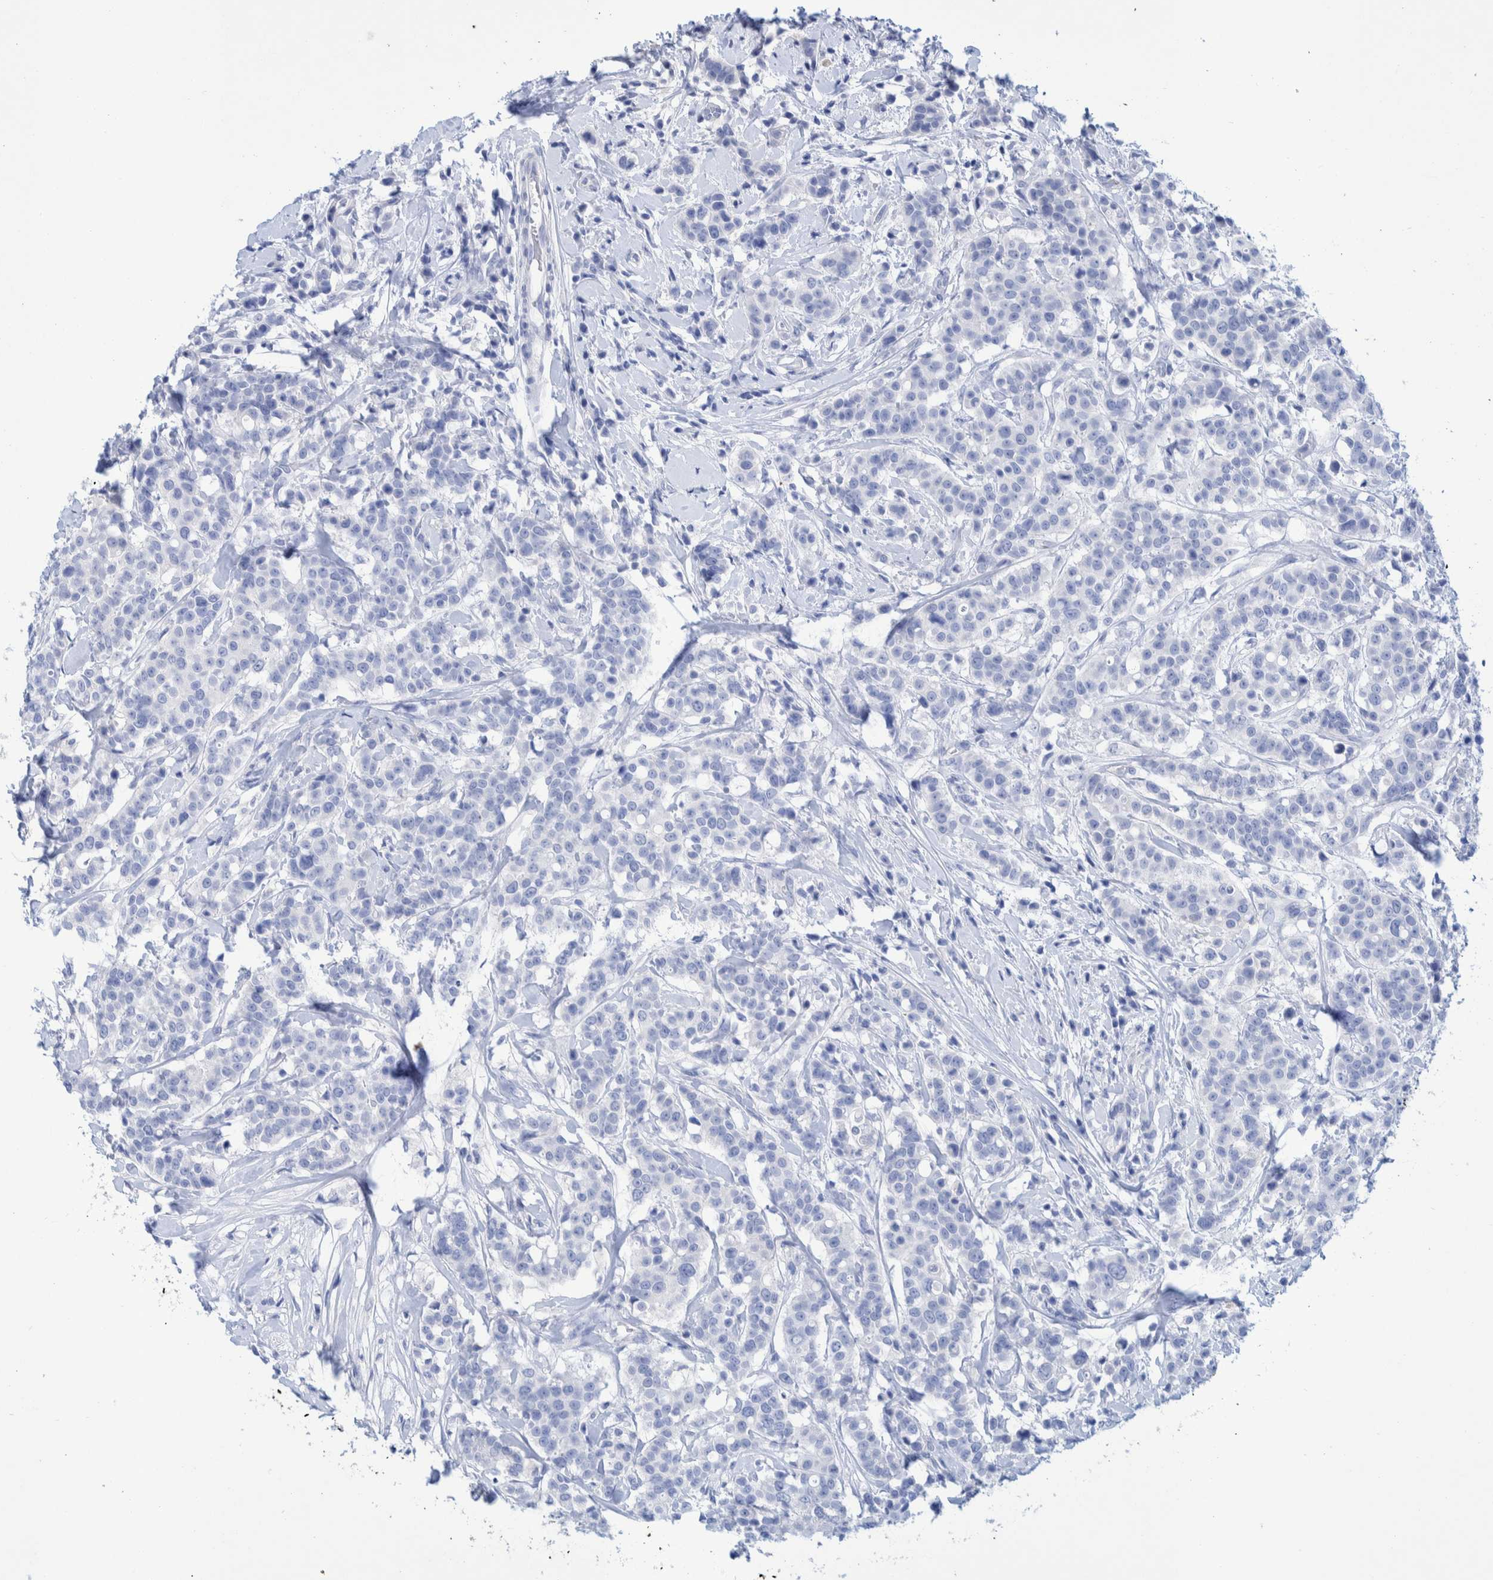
{"staining": {"intensity": "negative", "quantity": "none", "location": "none"}, "tissue": "breast cancer", "cell_type": "Tumor cells", "image_type": "cancer", "snomed": [{"axis": "morphology", "description": "Duct carcinoma"}, {"axis": "topography", "description": "Breast"}], "caption": "Breast cancer (invasive ductal carcinoma) stained for a protein using immunohistochemistry (IHC) demonstrates no staining tumor cells.", "gene": "PERP", "patient": {"sex": "female", "age": 27}}